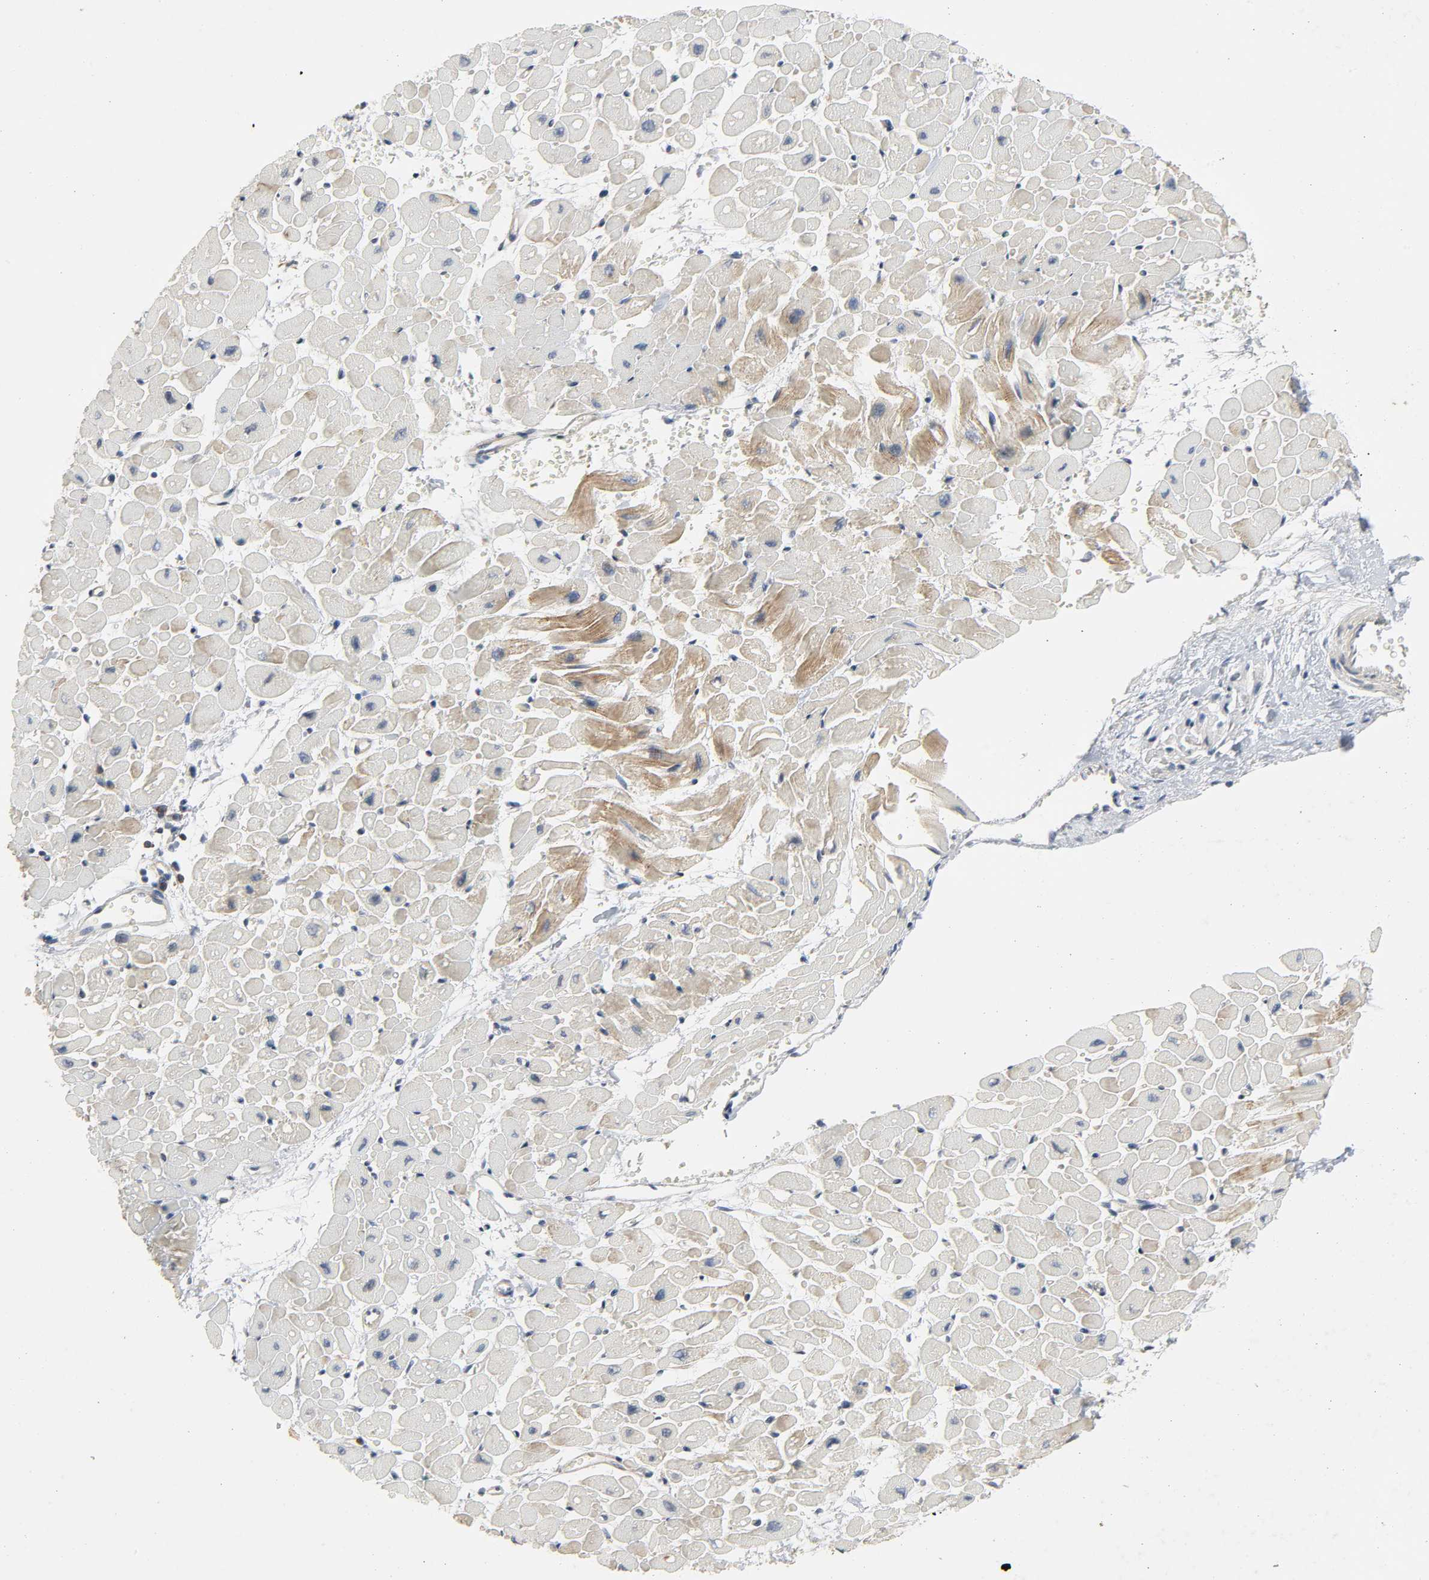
{"staining": {"intensity": "moderate", "quantity": "<25%", "location": "cytoplasmic/membranous"}, "tissue": "heart muscle", "cell_type": "Cardiomyocytes", "image_type": "normal", "snomed": [{"axis": "morphology", "description": "Normal tissue, NOS"}, {"axis": "topography", "description": "Heart"}], "caption": "This image displays IHC staining of unremarkable heart muscle, with low moderate cytoplasmic/membranous expression in about <25% of cardiomyocytes.", "gene": "CD4", "patient": {"sex": "male", "age": 45}}